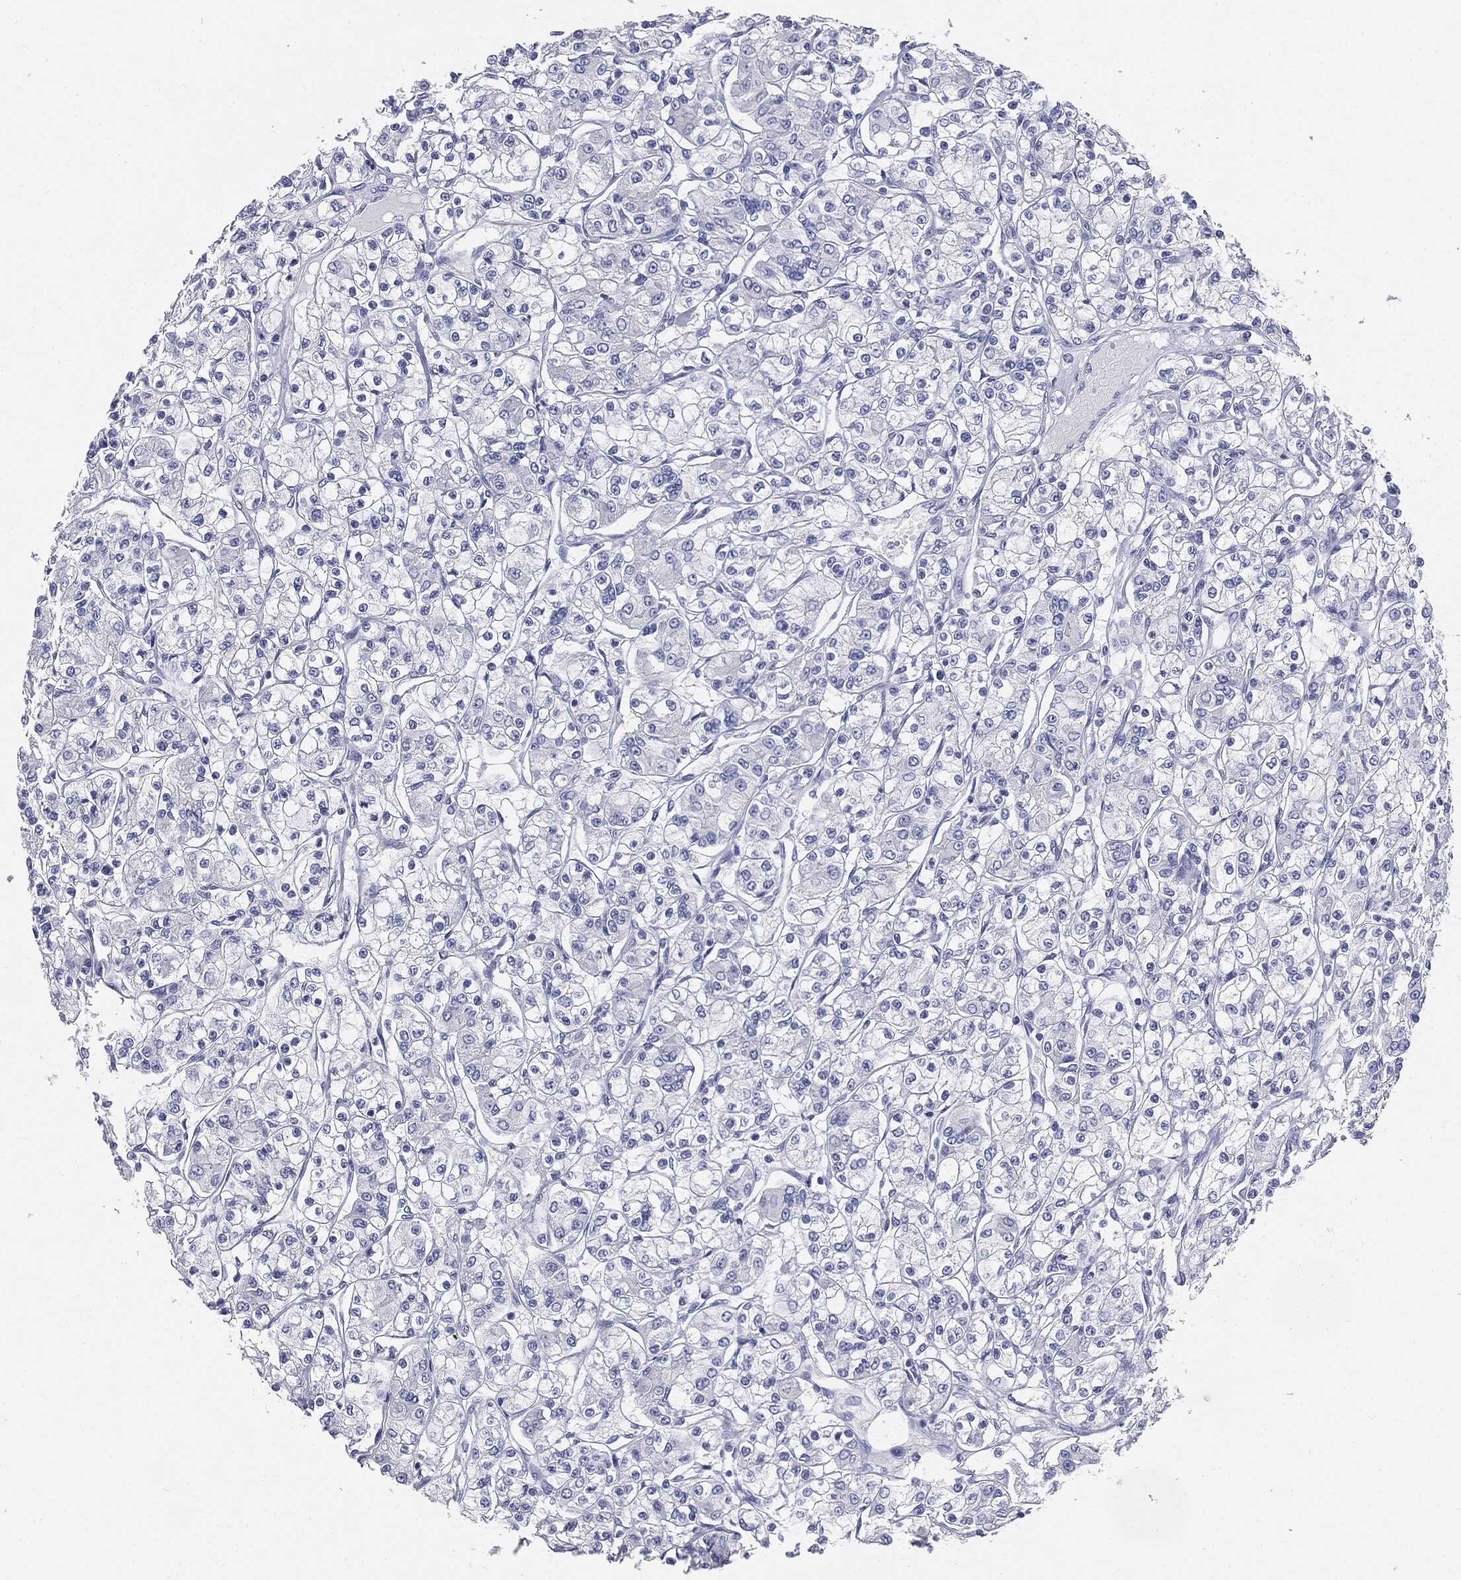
{"staining": {"intensity": "negative", "quantity": "none", "location": "none"}, "tissue": "renal cancer", "cell_type": "Tumor cells", "image_type": "cancer", "snomed": [{"axis": "morphology", "description": "Adenocarcinoma, NOS"}, {"axis": "topography", "description": "Kidney"}], "caption": "A histopathology image of human adenocarcinoma (renal) is negative for staining in tumor cells.", "gene": "CUZD1", "patient": {"sex": "female", "age": 59}}